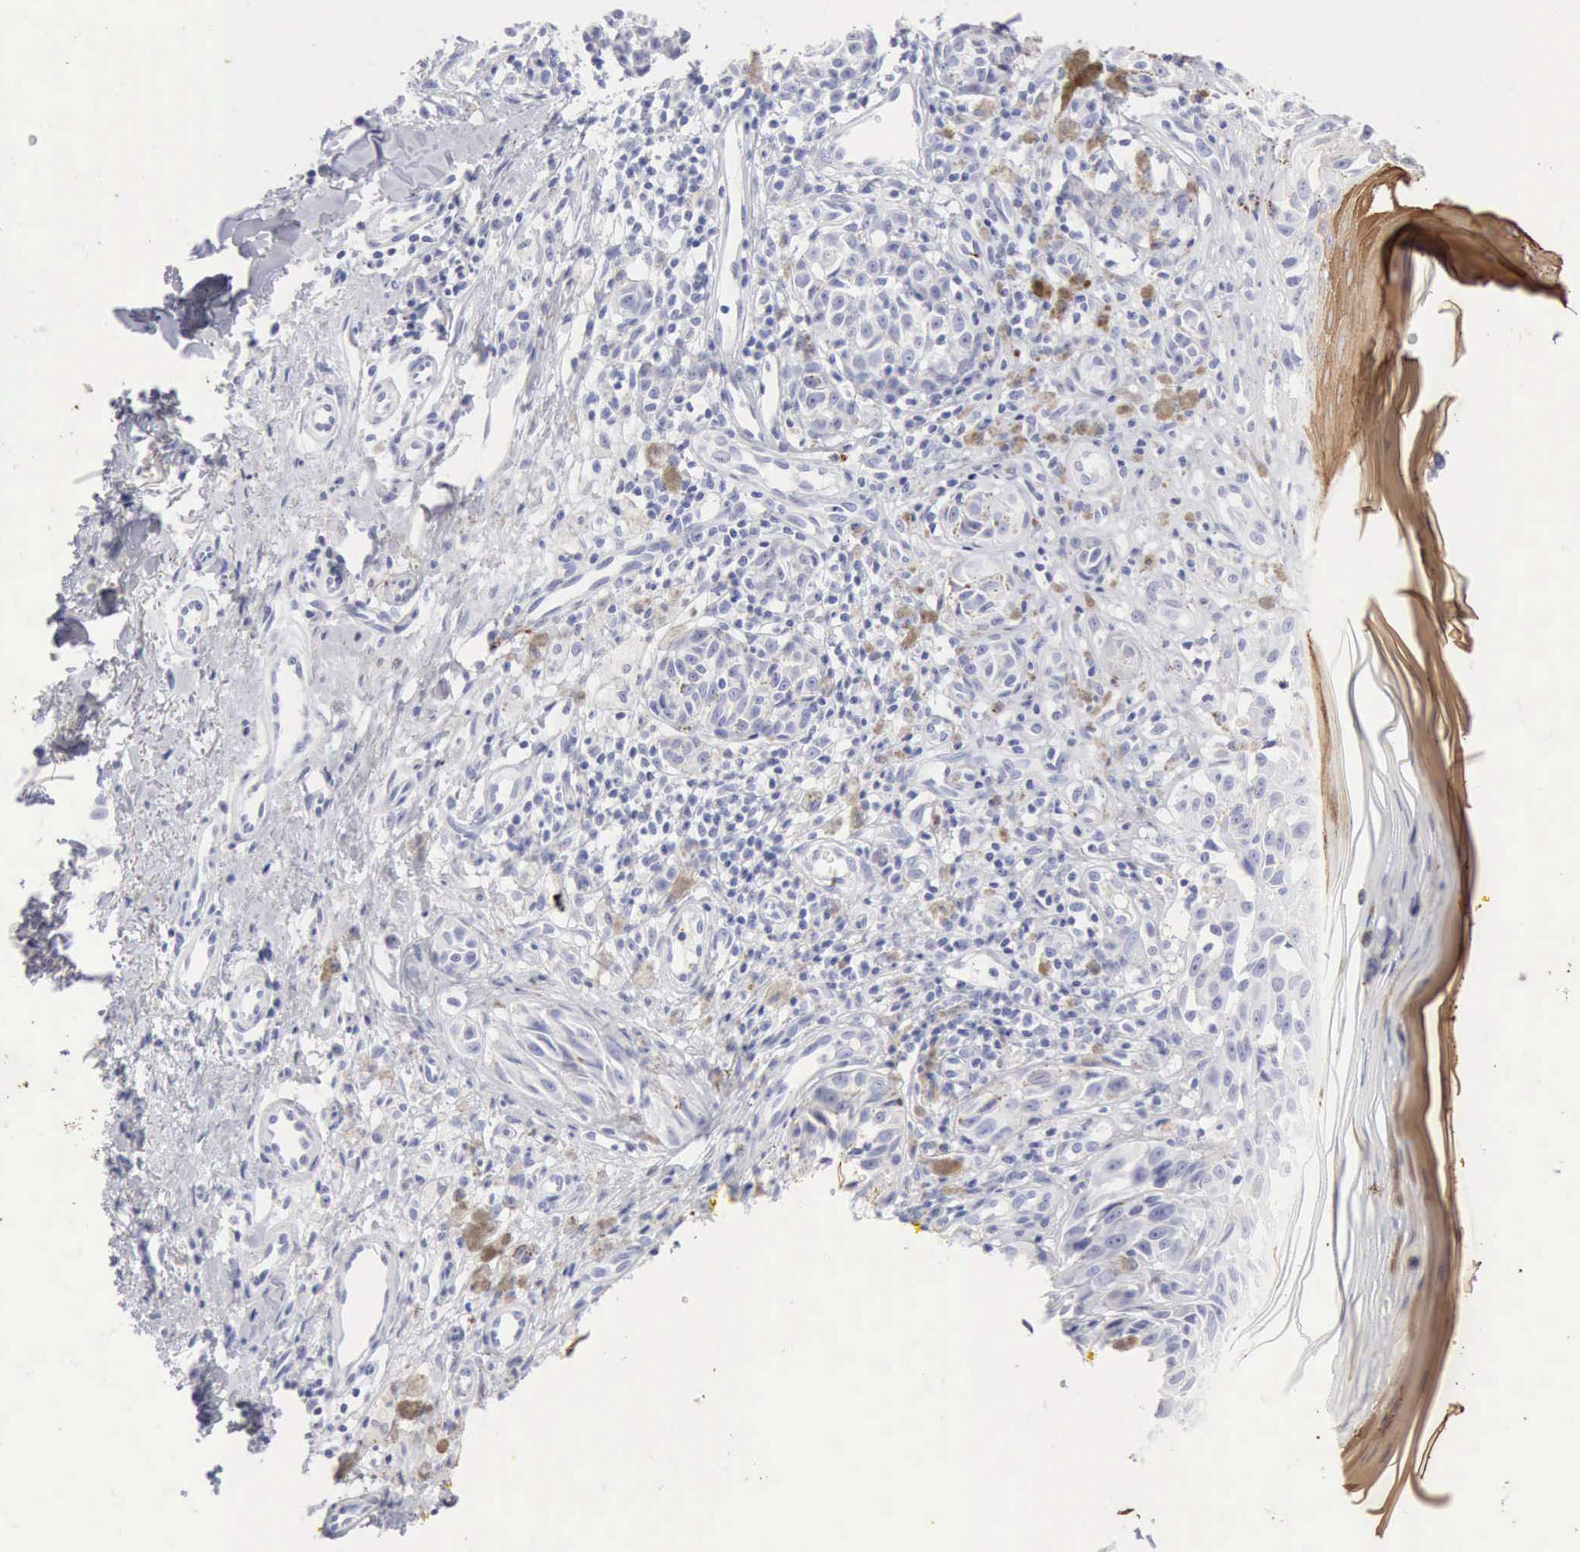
{"staining": {"intensity": "negative", "quantity": "none", "location": "none"}, "tissue": "melanoma", "cell_type": "Tumor cells", "image_type": "cancer", "snomed": [{"axis": "morphology", "description": "Malignant melanoma, NOS"}, {"axis": "topography", "description": "Skin"}], "caption": "This photomicrograph is of melanoma stained with immunohistochemistry (IHC) to label a protein in brown with the nuclei are counter-stained blue. There is no expression in tumor cells.", "gene": "KRT10", "patient": {"sex": "male", "age": 67}}